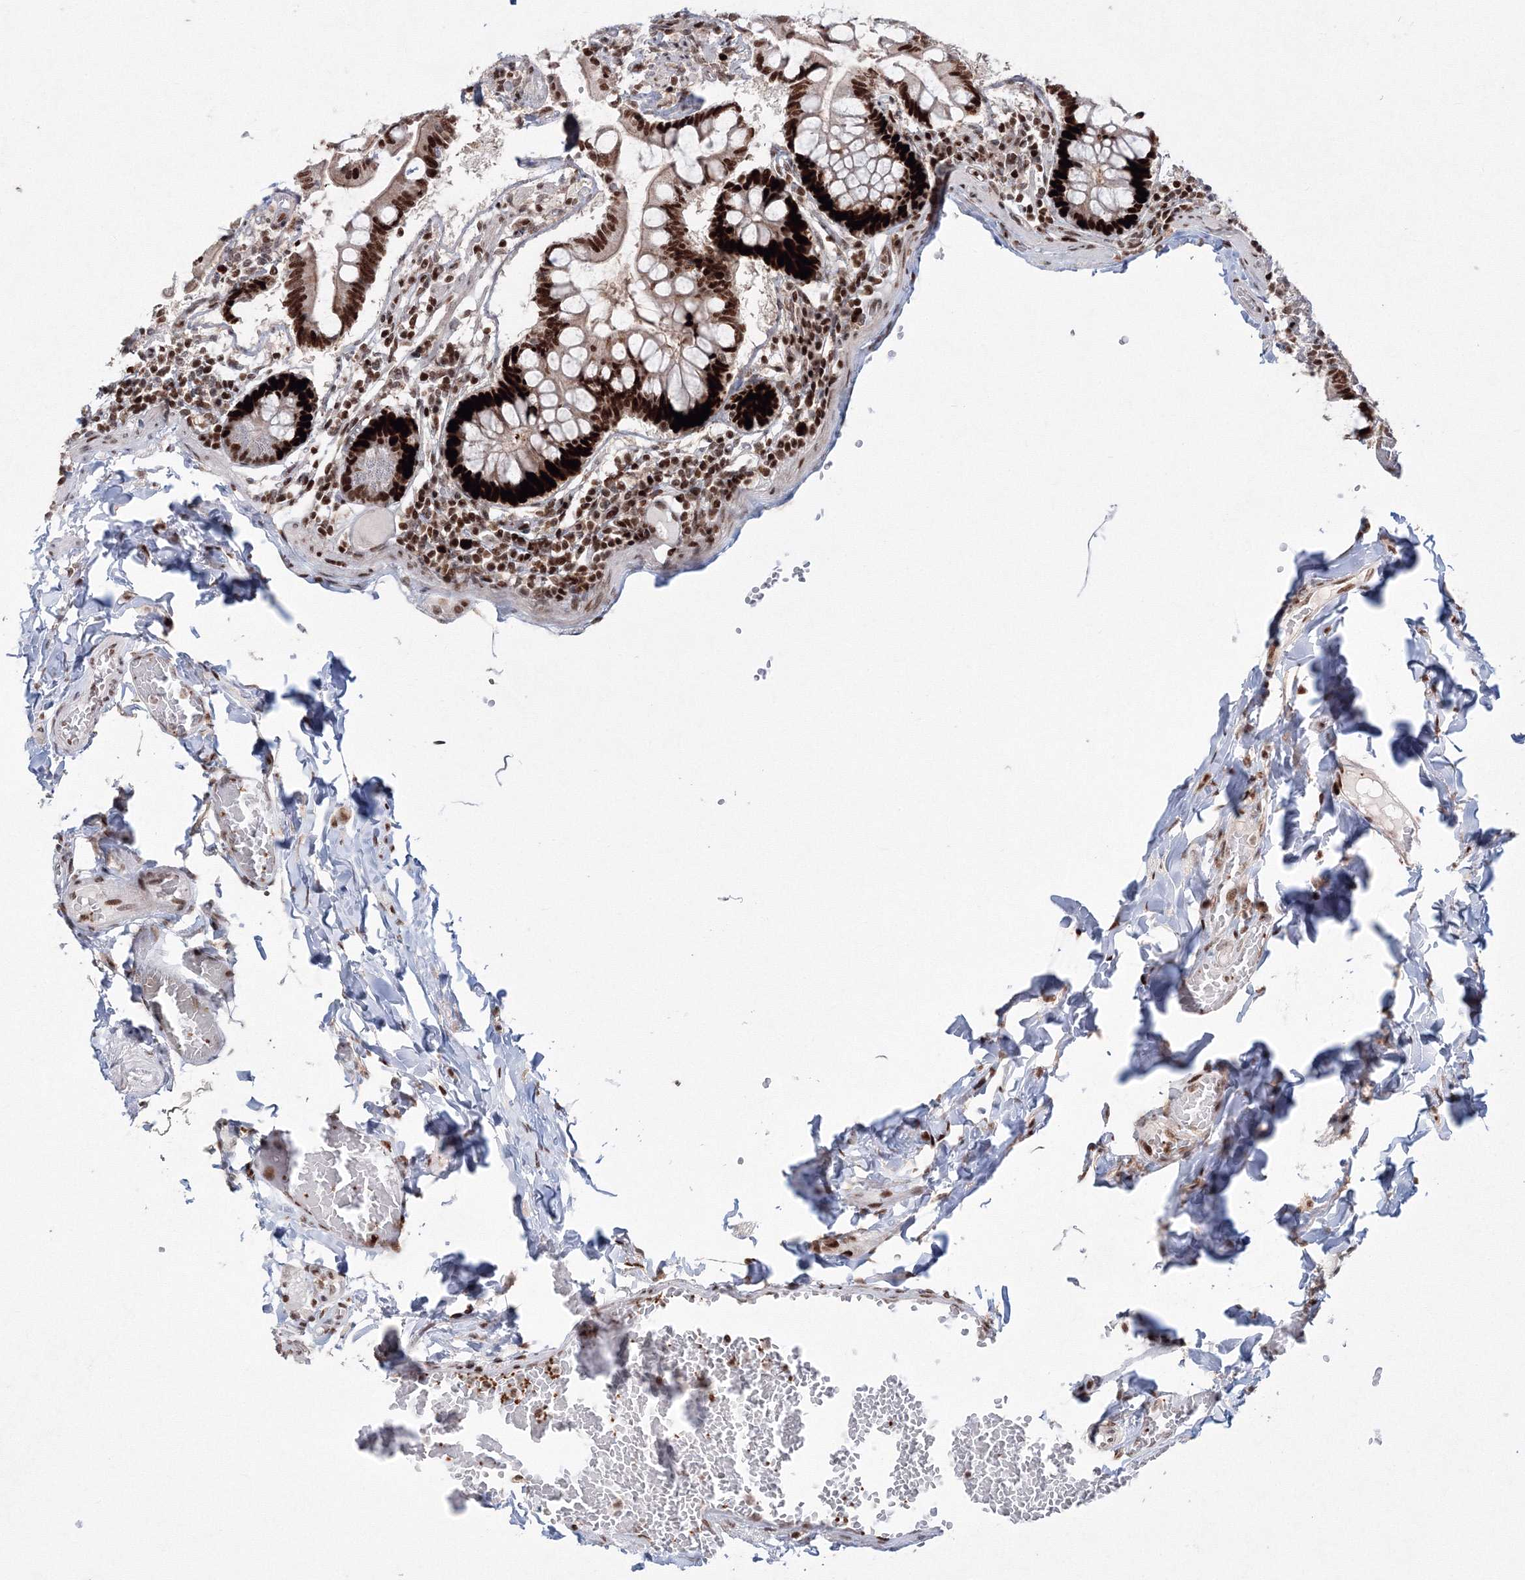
{"staining": {"intensity": "strong", "quantity": ">75%", "location": "nuclear"}, "tissue": "small intestine", "cell_type": "Glandular cells", "image_type": "normal", "snomed": [{"axis": "morphology", "description": "Normal tissue, NOS"}, {"axis": "topography", "description": "Small intestine"}], "caption": "Small intestine stained with immunohistochemistry demonstrates strong nuclear positivity in approximately >75% of glandular cells. The protein is stained brown, and the nuclei are stained in blue (DAB IHC with brightfield microscopy, high magnification).", "gene": "LIG1", "patient": {"sex": "male", "age": 41}}